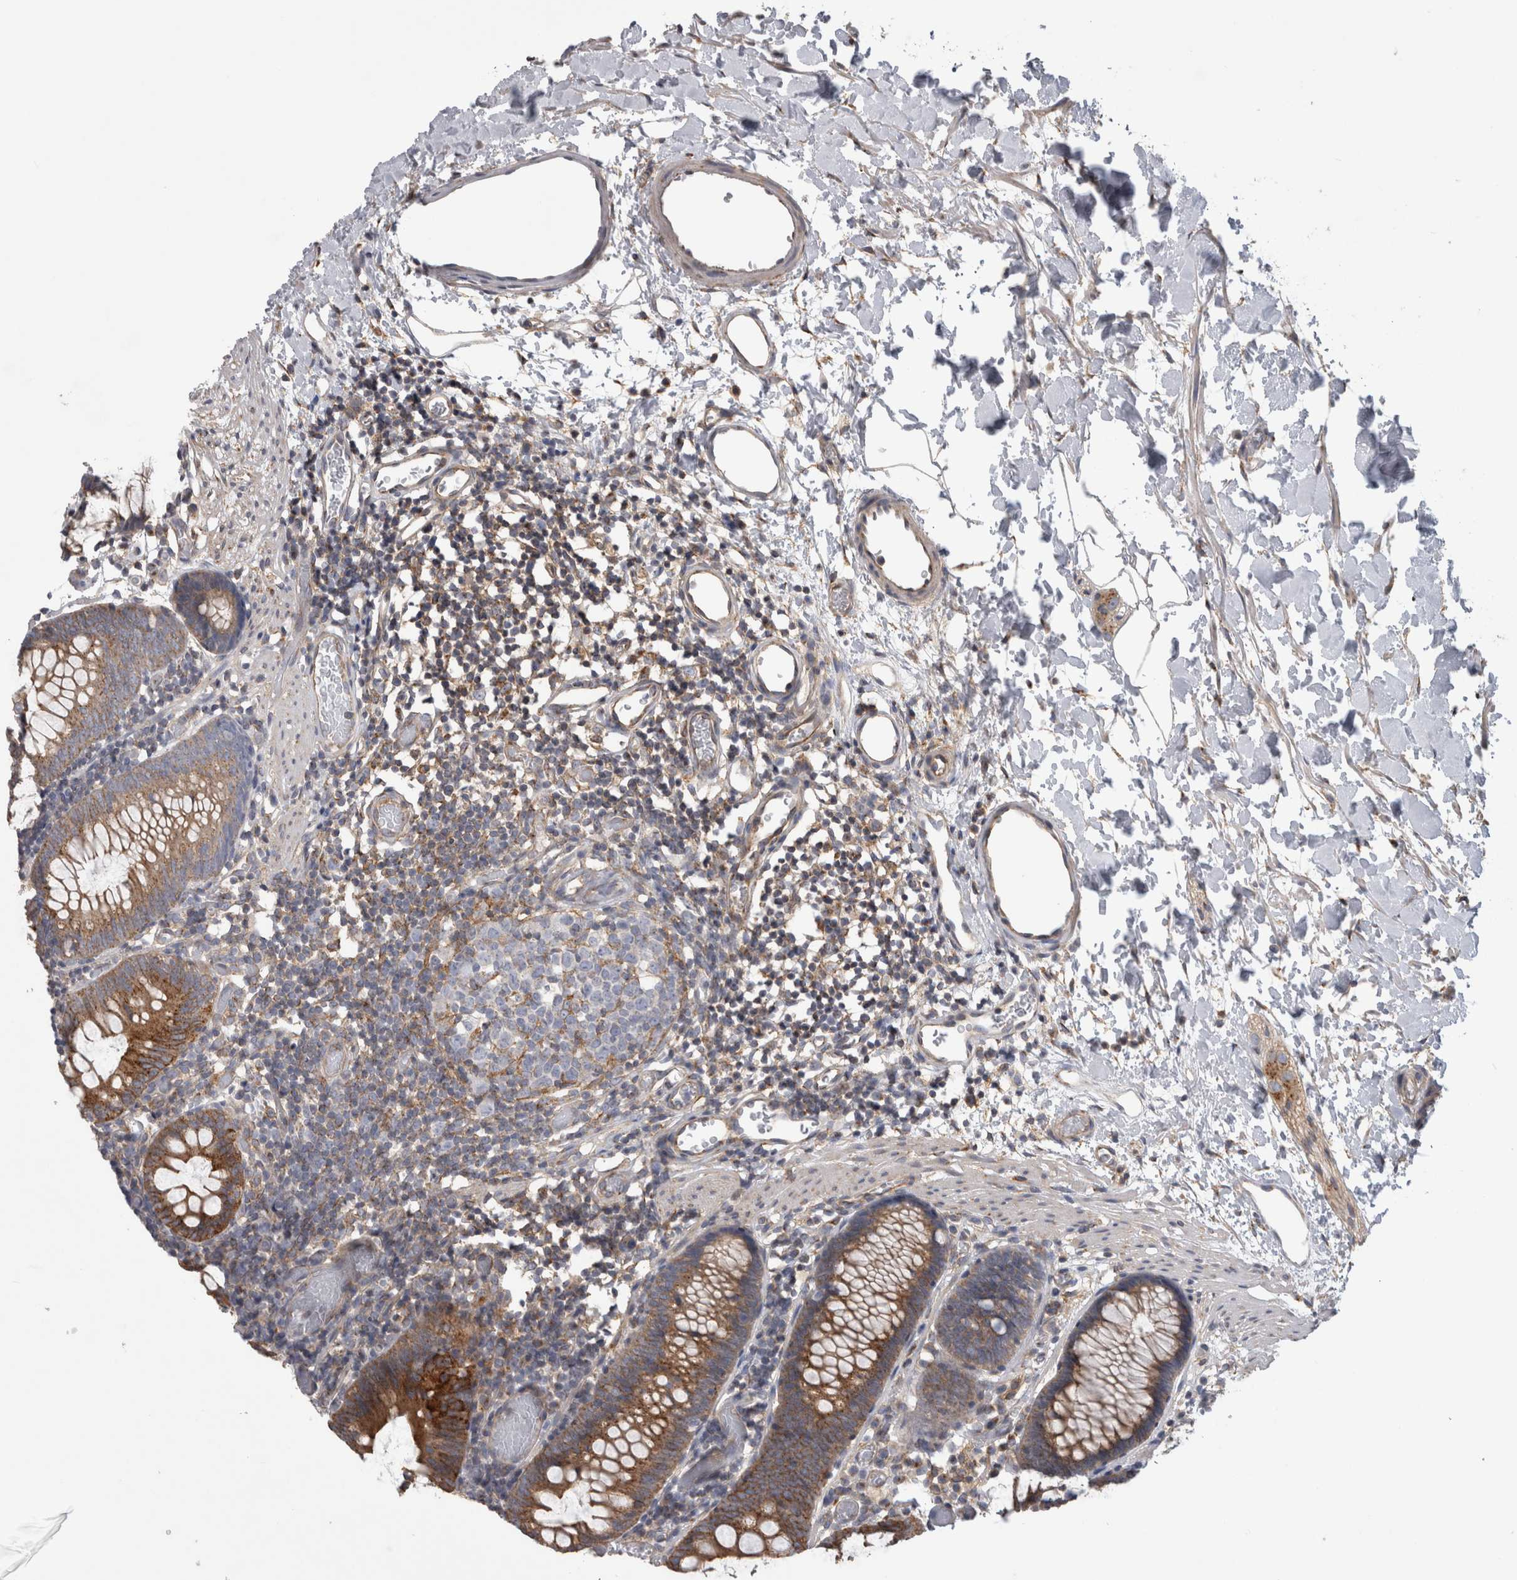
{"staining": {"intensity": "moderate", "quantity": "25%-75%", "location": "cytoplasmic/membranous"}, "tissue": "colon", "cell_type": "Endothelial cells", "image_type": "normal", "snomed": [{"axis": "morphology", "description": "Normal tissue, NOS"}, {"axis": "topography", "description": "Colon"}], "caption": "Brown immunohistochemical staining in benign human colon displays moderate cytoplasmic/membranous positivity in about 25%-75% of endothelial cells.", "gene": "ATXN3L", "patient": {"sex": "male", "age": 14}}